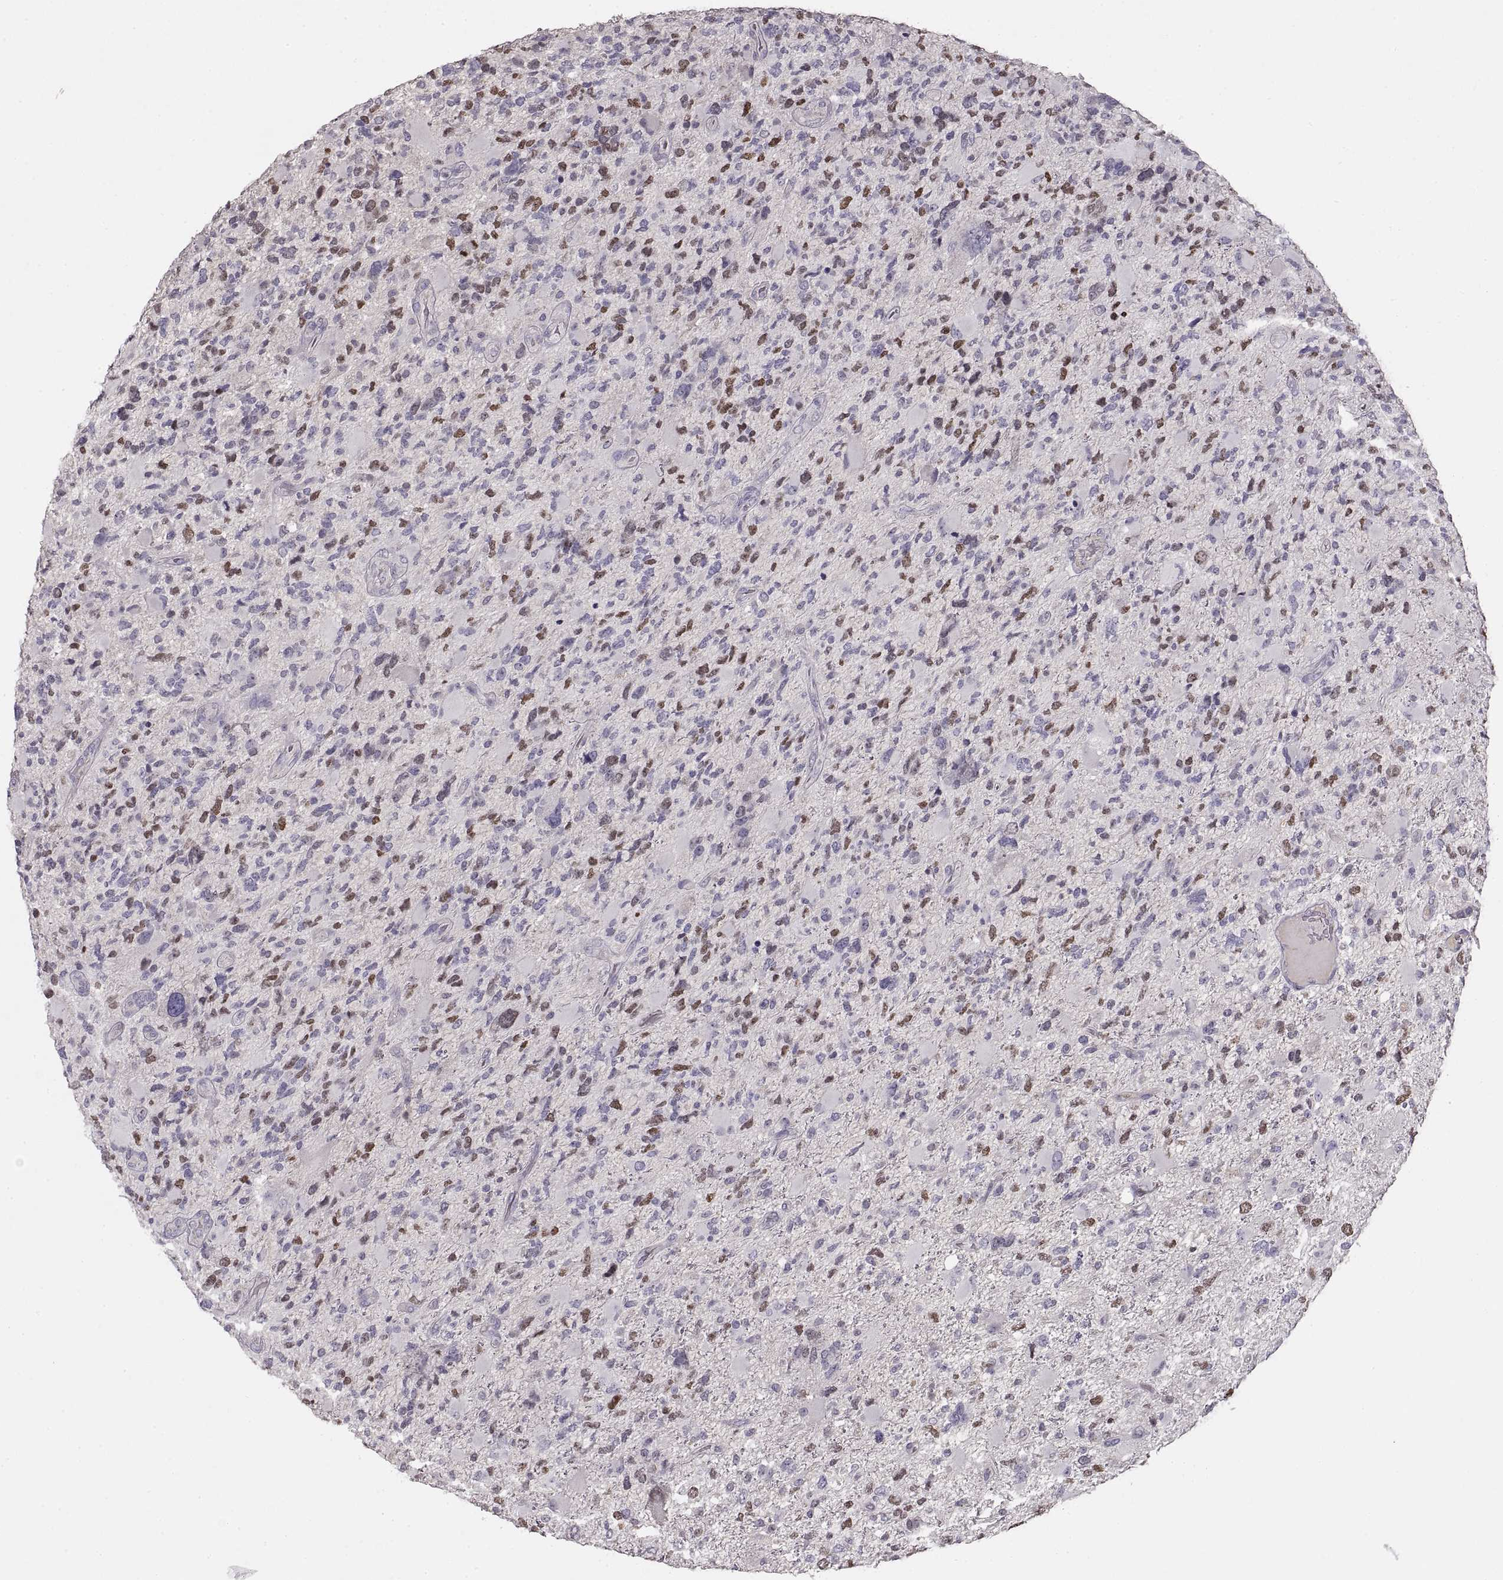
{"staining": {"intensity": "negative", "quantity": "none", "location": "none"}, "tissue": "glioma", "cell_type": "Tumor cells", "image_type": "cancer", "snomed": [{"axis": "morphology", "description": "Glioma, malignant, High grade"}, {"axis": "topography", "description": "Brain"}], "caption": "Protein analysis of malignant glioma (high-grade) demonstrates no significant staining in tumor cells.", "gene": "ADAM11", "patient": {"sex": "female", "age": 71}}